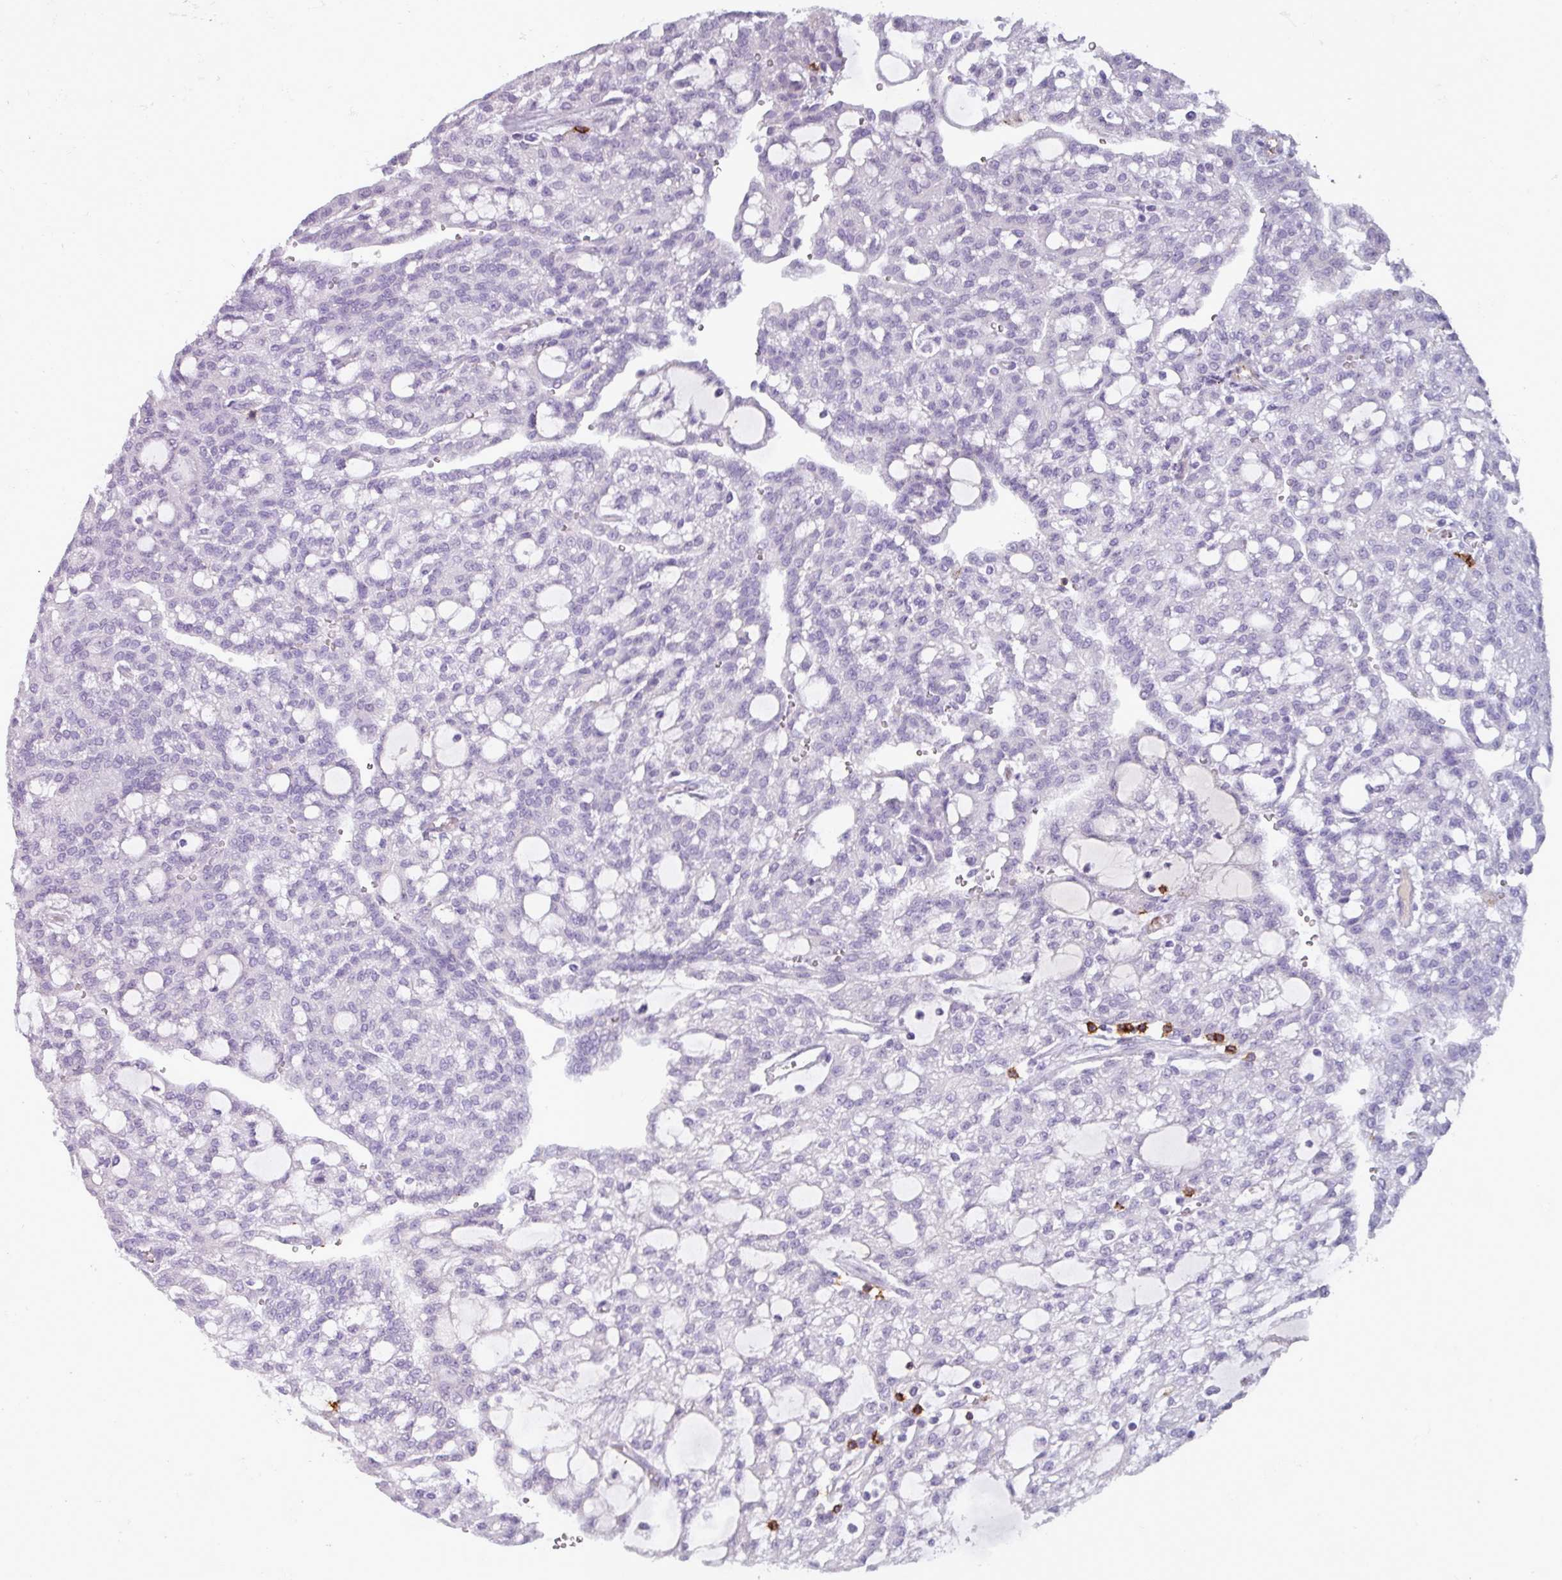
{"staining": {"intensity": "negative", "quantity": "none", "location": "none"}, "tissue": "renal cancer", "cell_type": "Tumor cells", "image_type": "cancer", "snomed": [{"axis": "morphology", "description": "Adenocarcinoma, NOS"}, {"axis": "topography", "description": "Kidney"}], "caption": "Renal cancer was stained to show a protein in brown. There is no significant positivity in tumor cells. (Brightfield microscopy of DAB immunohistochemistry (IHC) at high magnification).", "gene": "CD8A", "patient": {"sex": "male", "age": 63}}